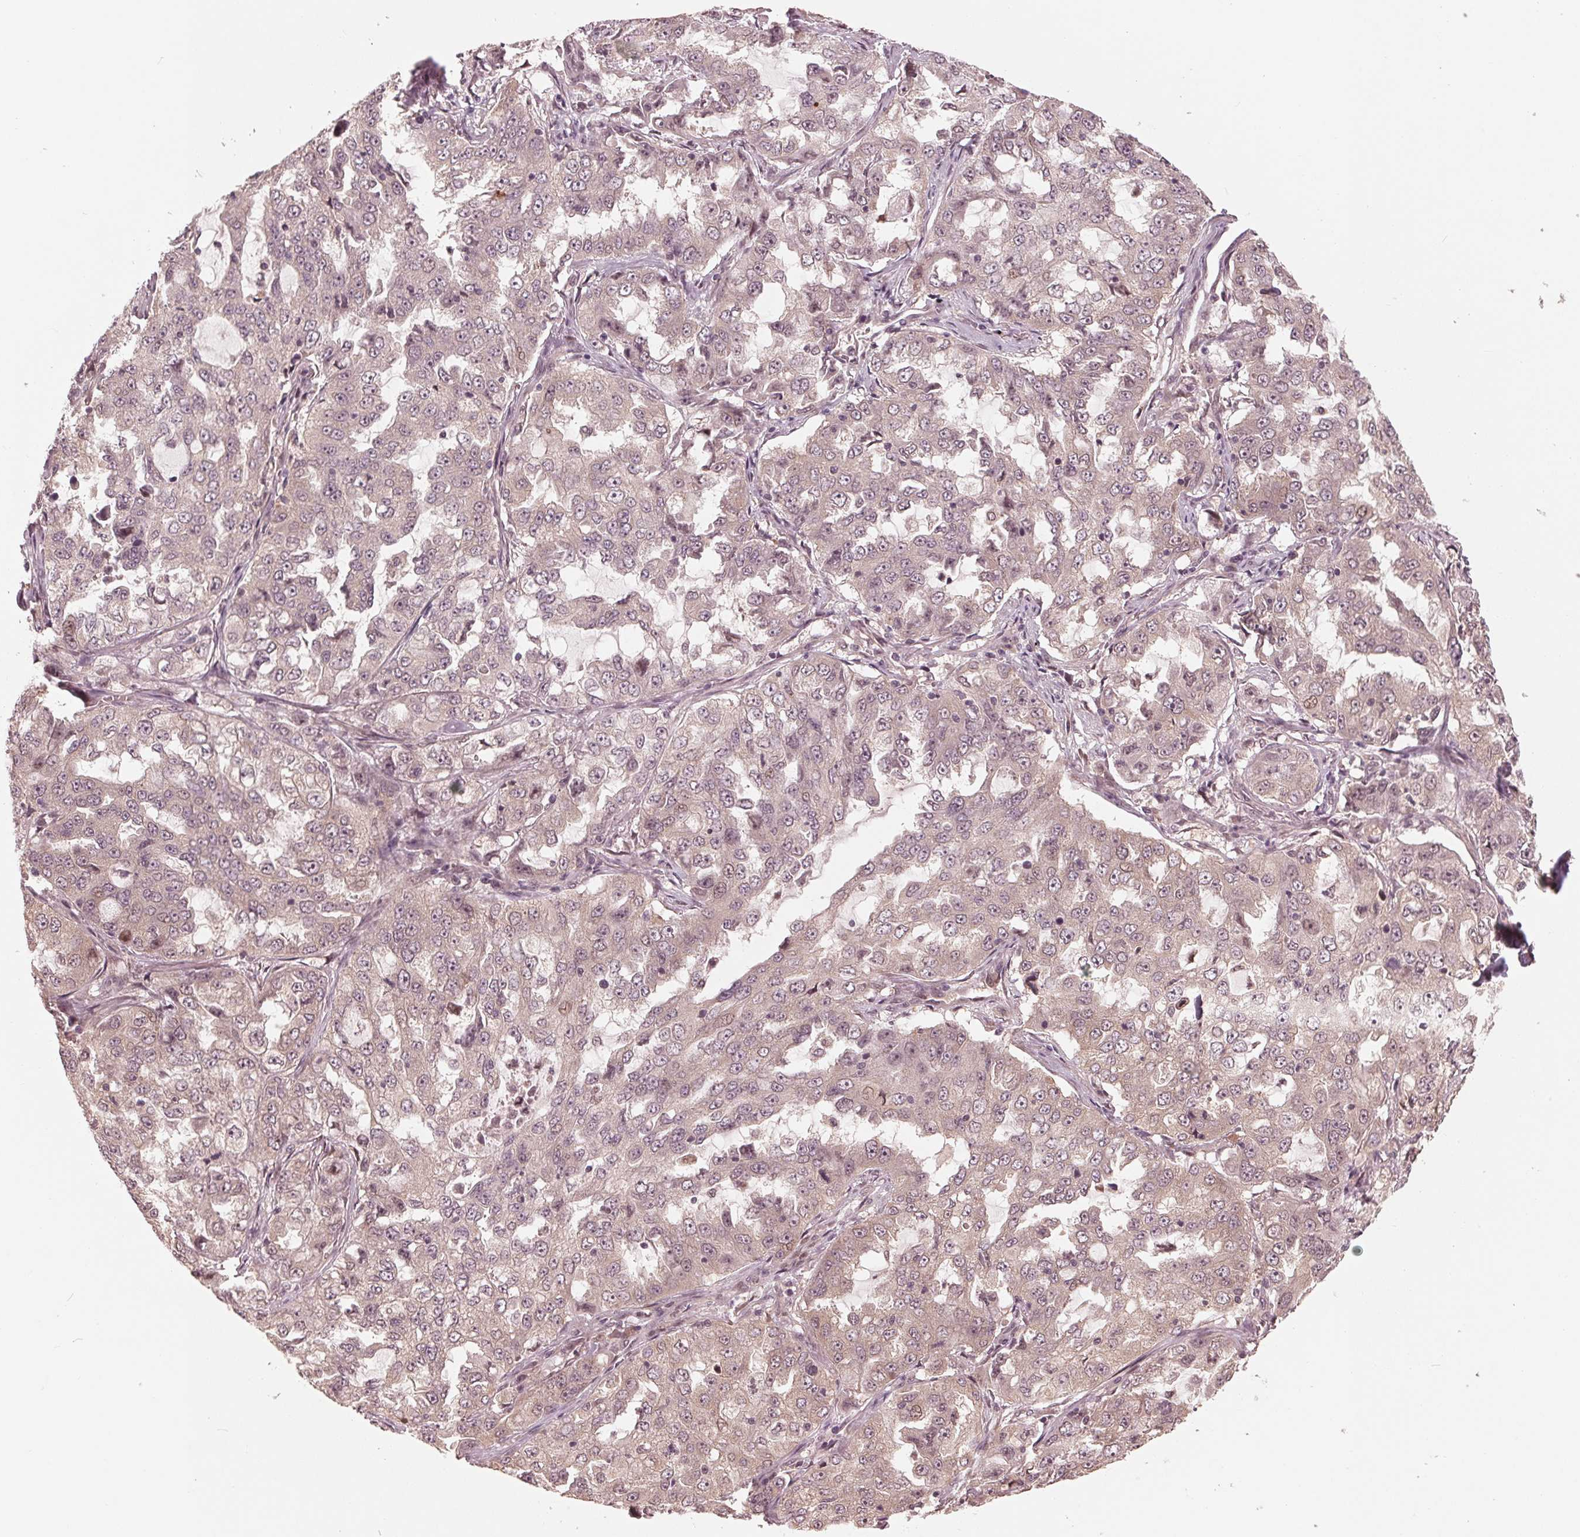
{"staining": {"intensity": "weak", "quantity": "25%-75%", "location": "cytoplasmic/membranous,nuclear"}, "tissue": "lung cancer", "cell_type": "Tumor cells", "image_type": "cancer", "snomed": [{"axis": "morphology", "description": "Adenocarcinoma, NOS"}, {"axis": "topography", "description": "Lung"}], "caption": "Tumor cells reveal low levels of weak cytoplasmic/membranous and nuclear positivity in about 25%-75% of cells in human lung adenocarcinoma.", "gene": "ZNF471", "patient": {"sex": "female", "age": 61}}